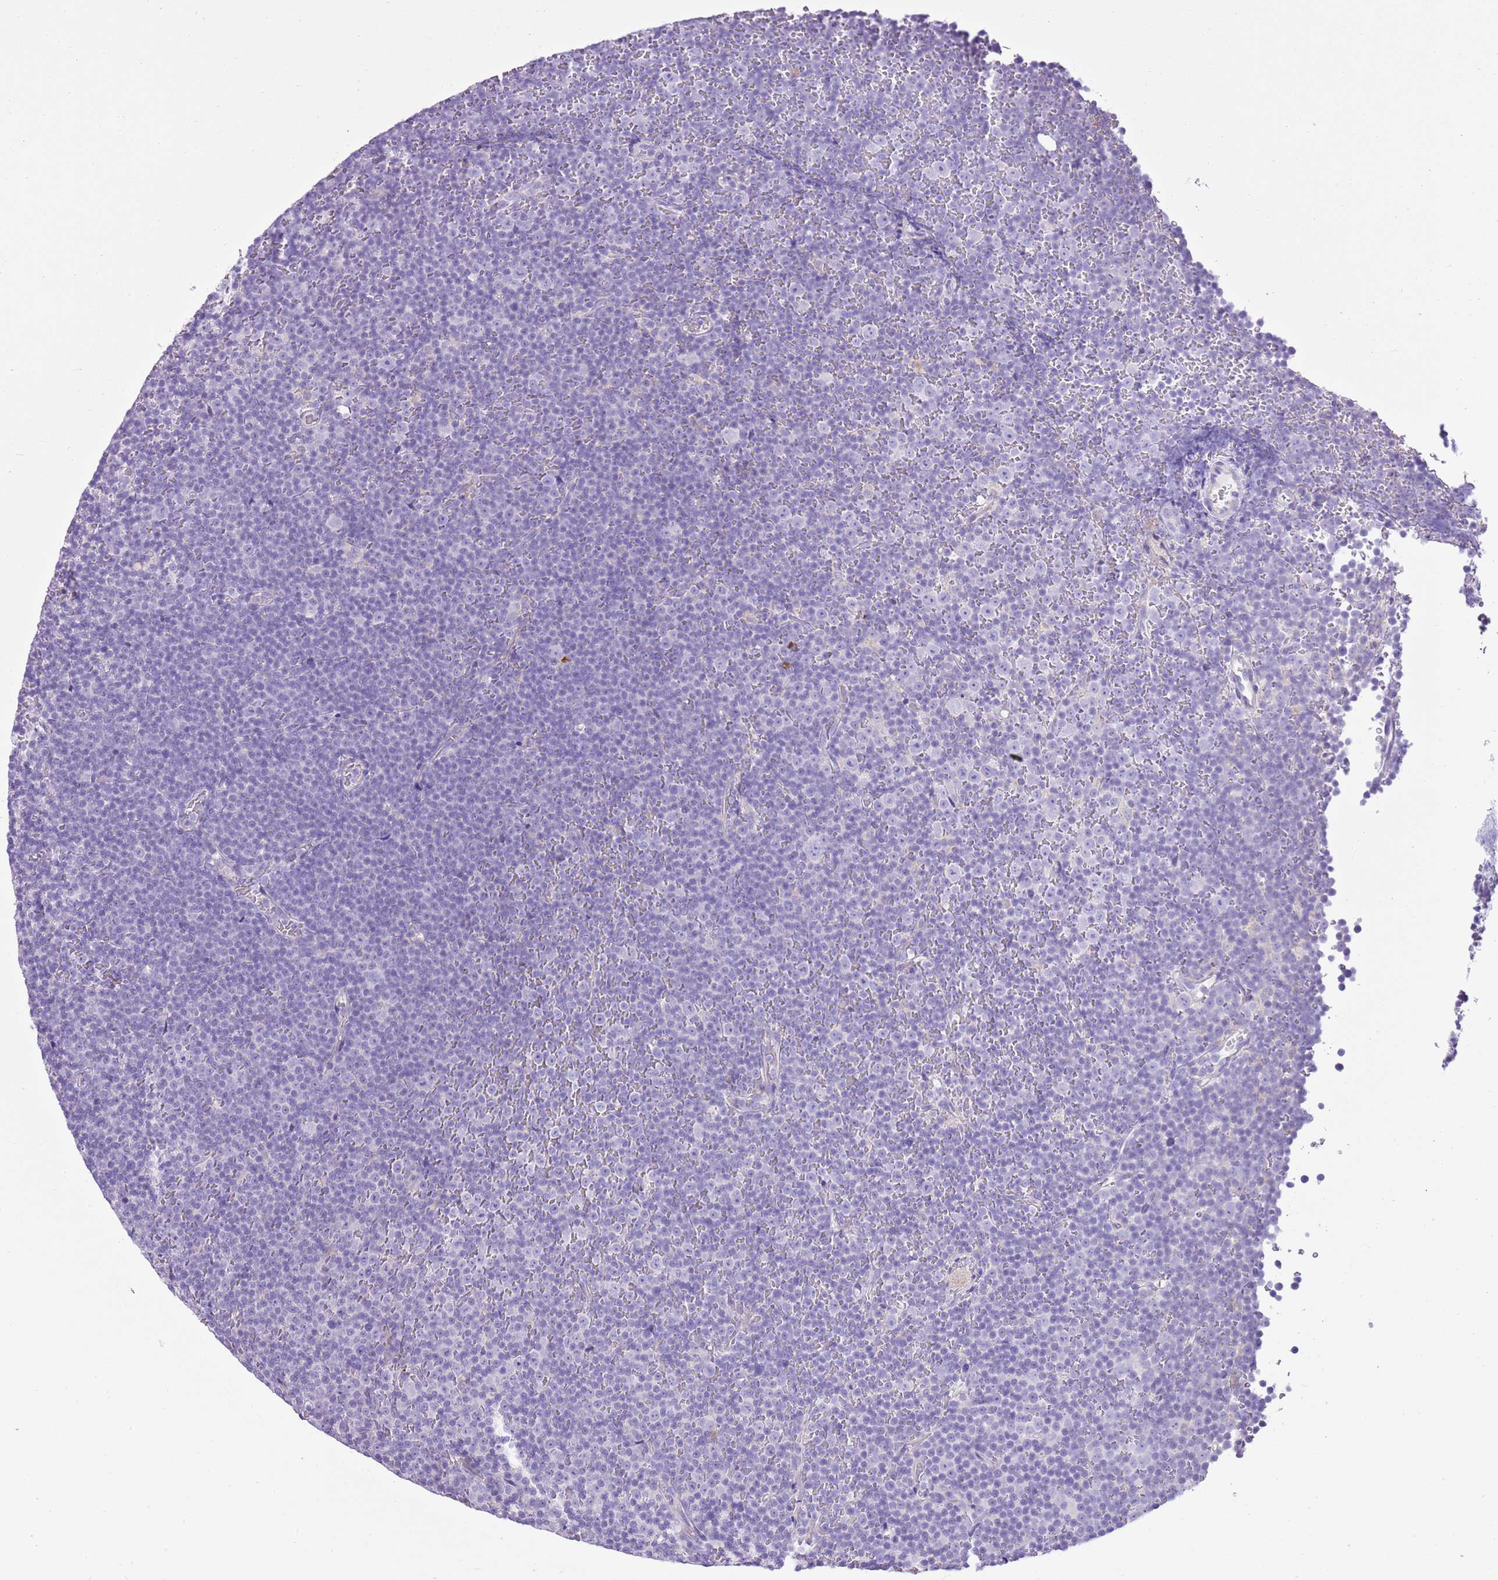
{"staining": {"intensity": "negative", "quantity": "none", "location": "none"}, "tissue": "lymphoma", "cell_type": "Tumor cells", "image_type": "cancer", "snomed": [{"axis": "morphology", "description": "Malignant lymphoma, non-Hodgkin's type, Low grade"}, {"axis": "topography", "description": "Lymph node"}], "caption": "Human lymphoma stained for a protein using IHC reveals no positivity in tumor cells.", "gene": "AAR2", "patient": {"sex": "female", "age": 67}}